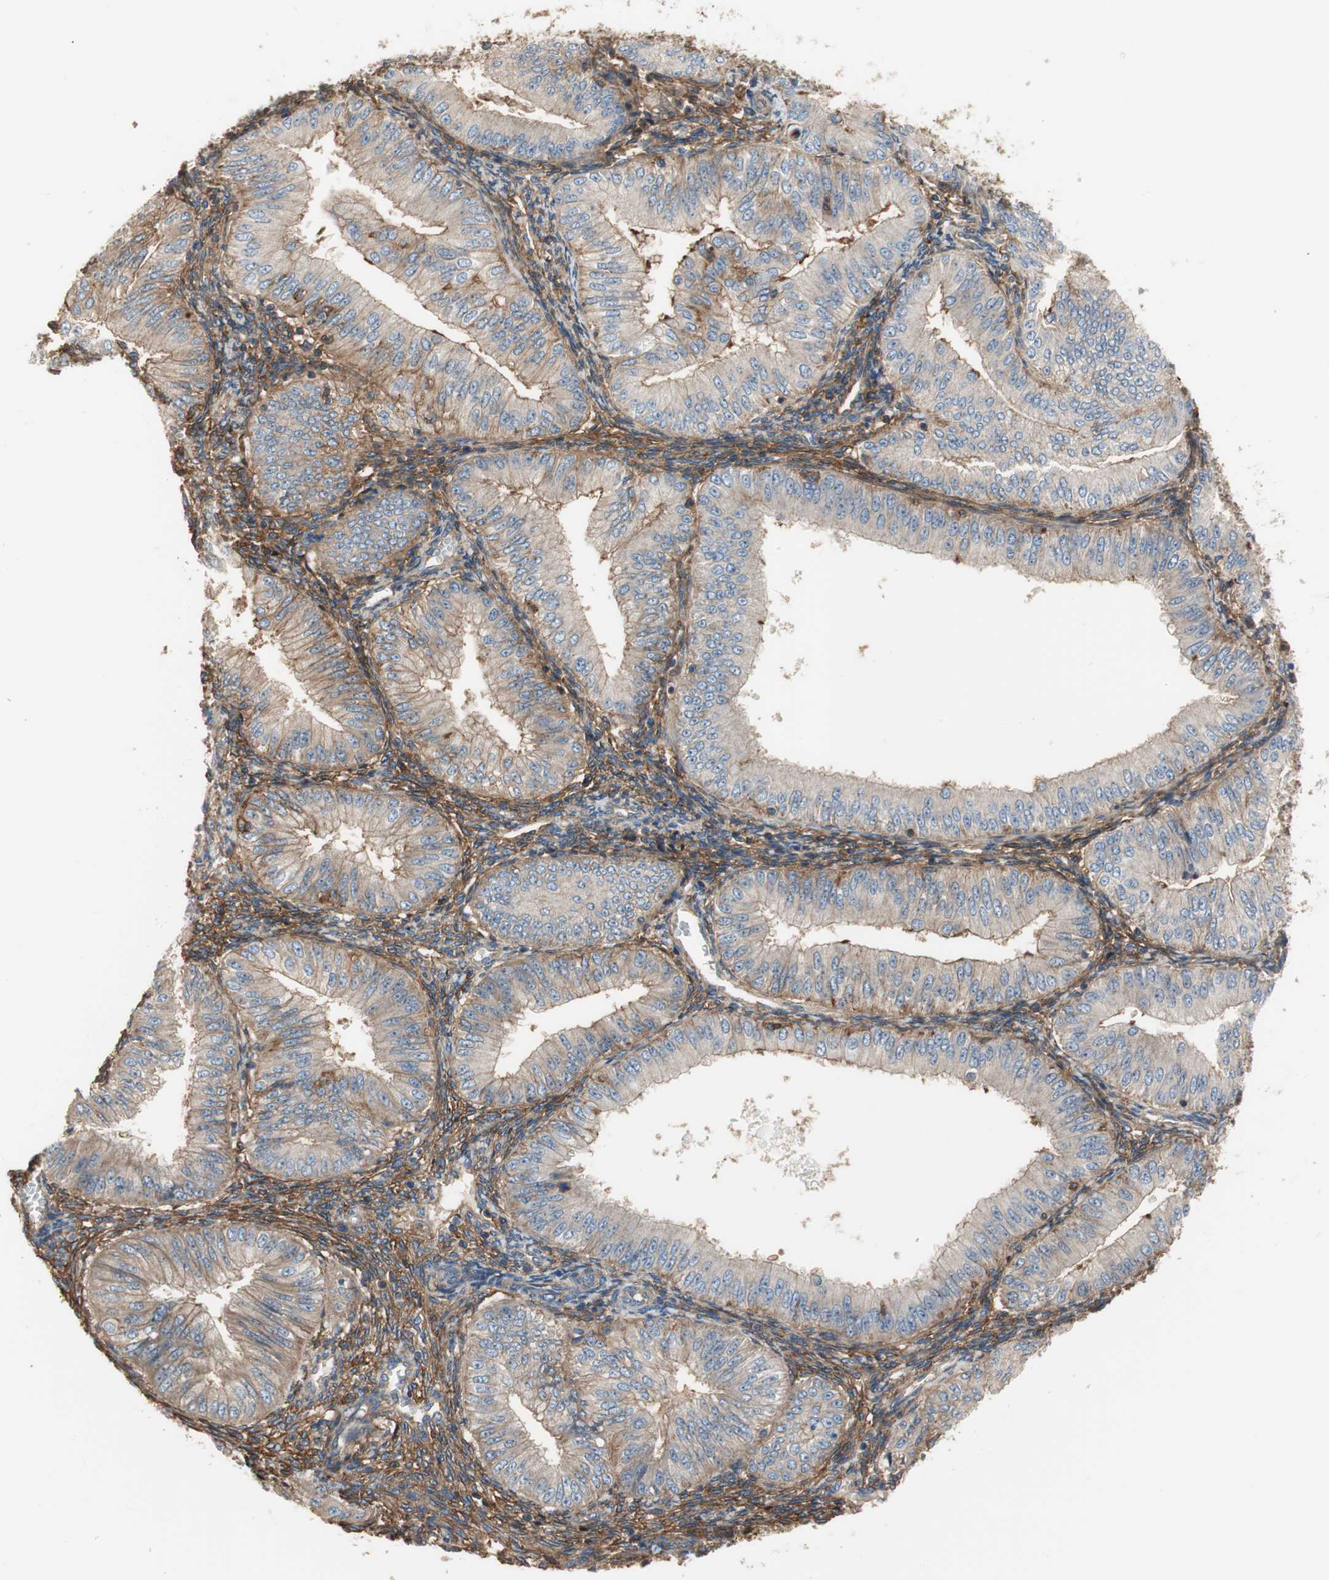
{"staining": {"intensity": "weak", "quantity": "25%-75%", "location": "cytoplasmic/membranous"}, "tissue": "endometrial cancer", "cell_type": "Tumor cells", "image_type": "cancer", "snomed": [{"axis": "morphology", "description": "Normal tissue, NOS"}, {"axis": "morphology", "description": "Adenocarcinoma, NOS"}, {"axis": "topography", "description": "Endometrium"}], "caption": "Tumor cells exhibit weak cytoplasmic/membranous positivity in about 25%-75% of cells in adenocarcinoma (endometrial).", "gene": "IL1RL1", "patient": {"sex": "female", "age": 53}}